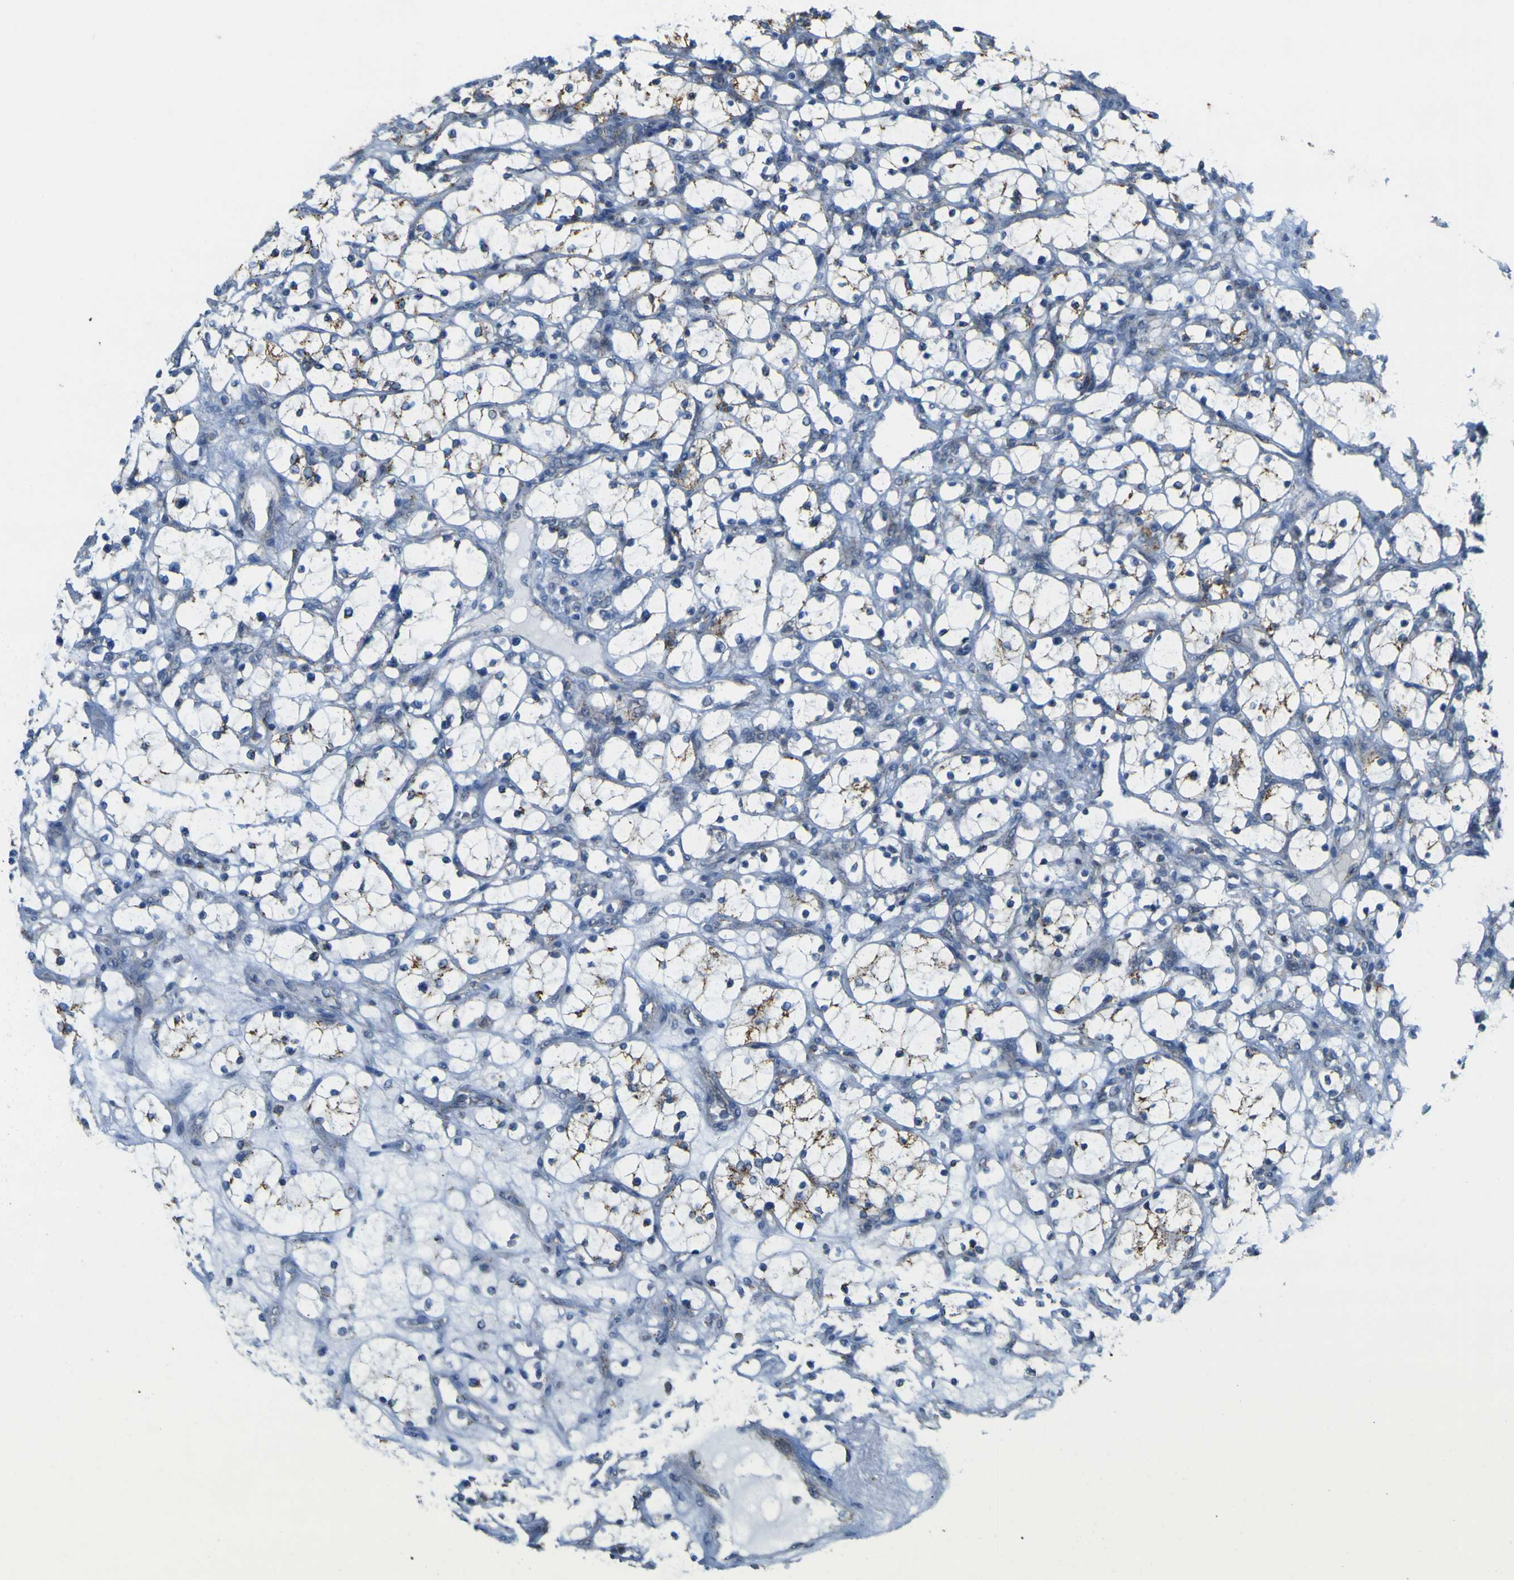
{"staining": {"intensity": "weak", "quantity": "<25%", "location": "cytoplasmic/membranous"}, "tissue": "renal cancer", "cell_type": "Tumor cells", "image_type": "cancer", "snomed": [{"axis": "morphology", "description": "Adenocarcinoma, NOS"}, {"axis": "topography", "description": "Kidney"}], "caption": "Renal cancer stained for a protein using IHC displays no positivity tumor cells.", "gene": "ACBD5", "patient": {"sex": "female", "age": 69}}